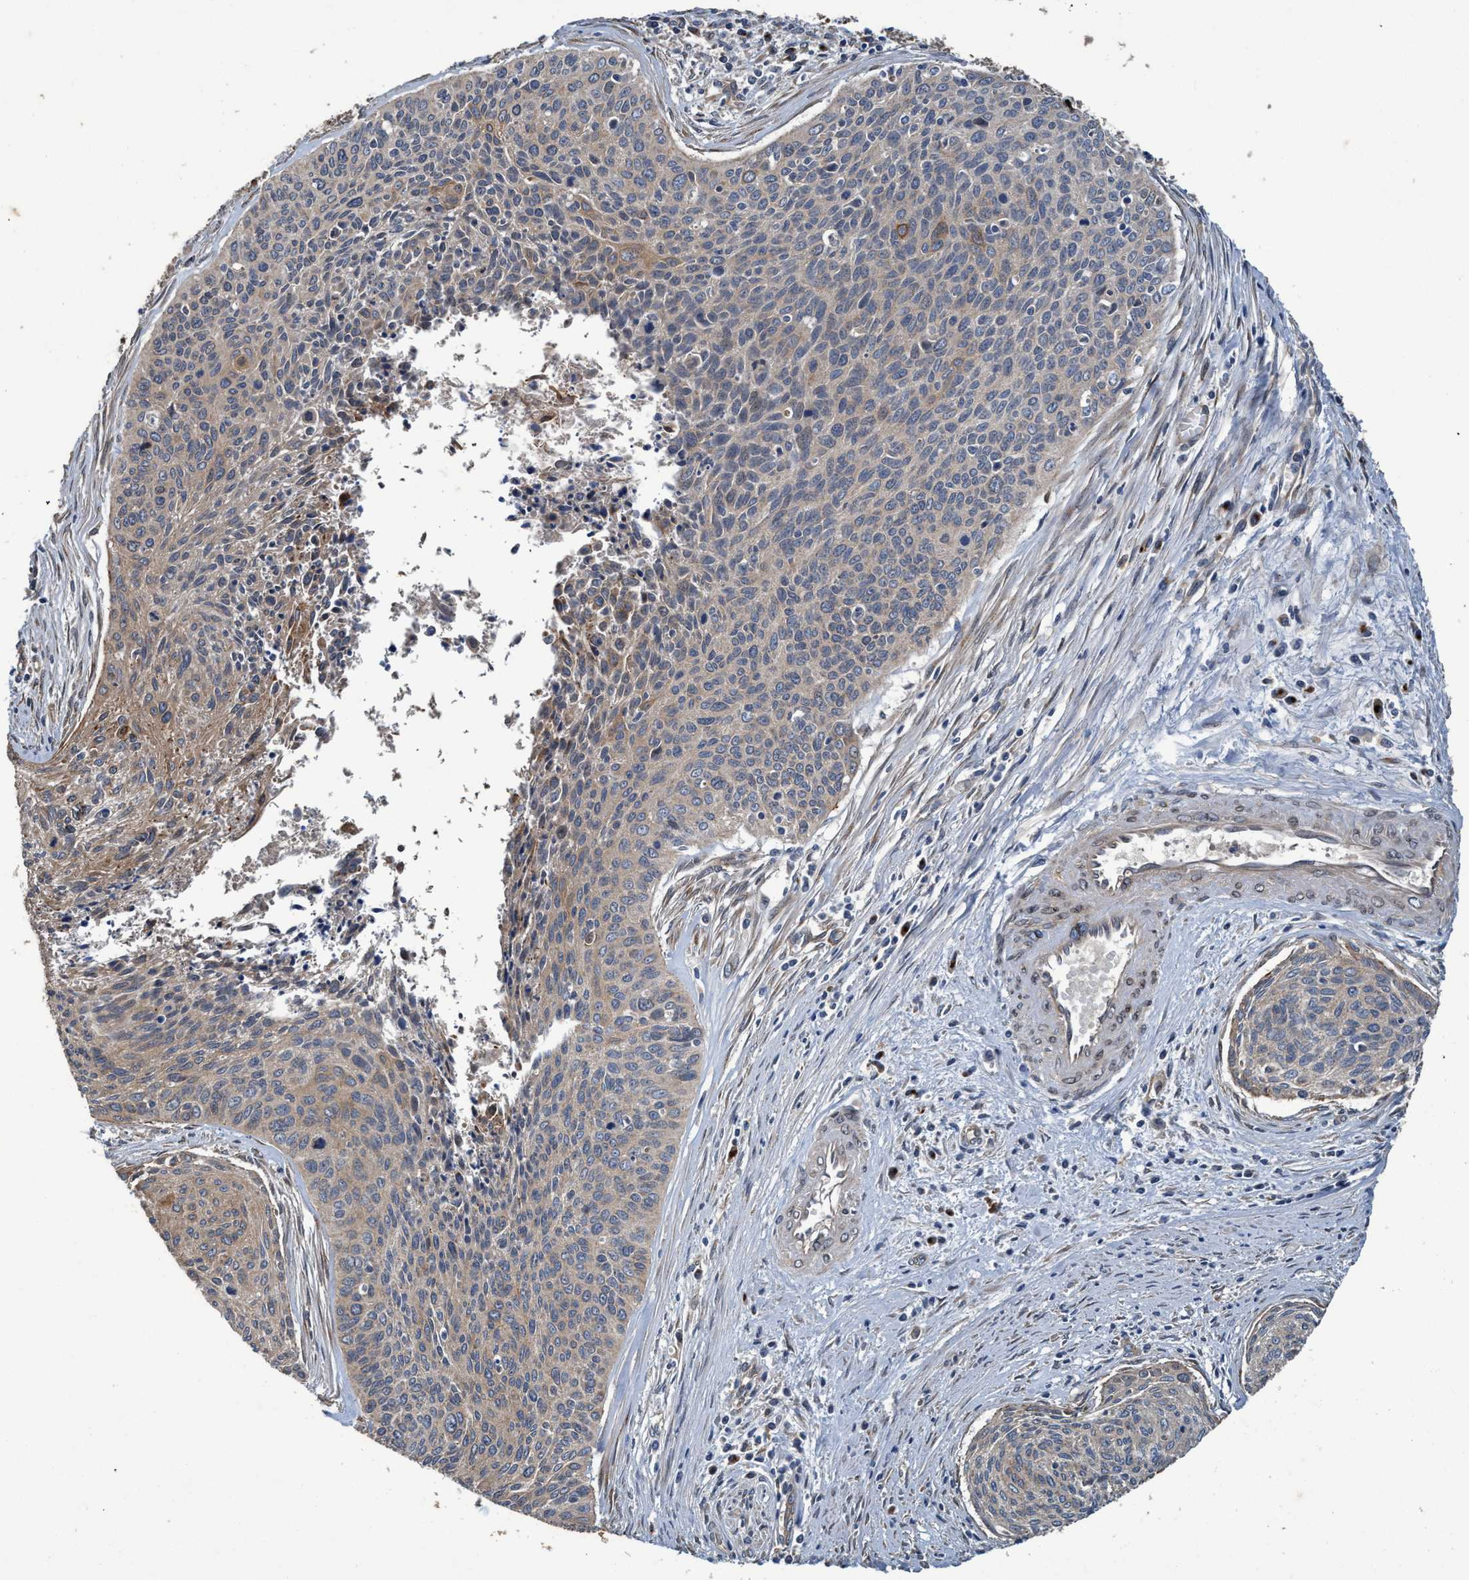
{"staining": {"intensity": "moderate", "quantity": "<25%", "location": "cytoplasmic/membranous"}, "tissue": "cervical cancer", "cell_type": "Tumor cells", "image_type": "cancer", "snomed": [{"axis": "morphology", "description": "Squamous cell carcinoma, NOS"}, {"axis": "topography", "description": "Cervix"}], "caption": "This image displays immunohistochemistry staining of human cervical cancer, with low moderate cytoplasmic/membranous positivity in about <25% of tumor cells.", "gene": "MACC1", "patient": {"sex": "female", "age": 55}}